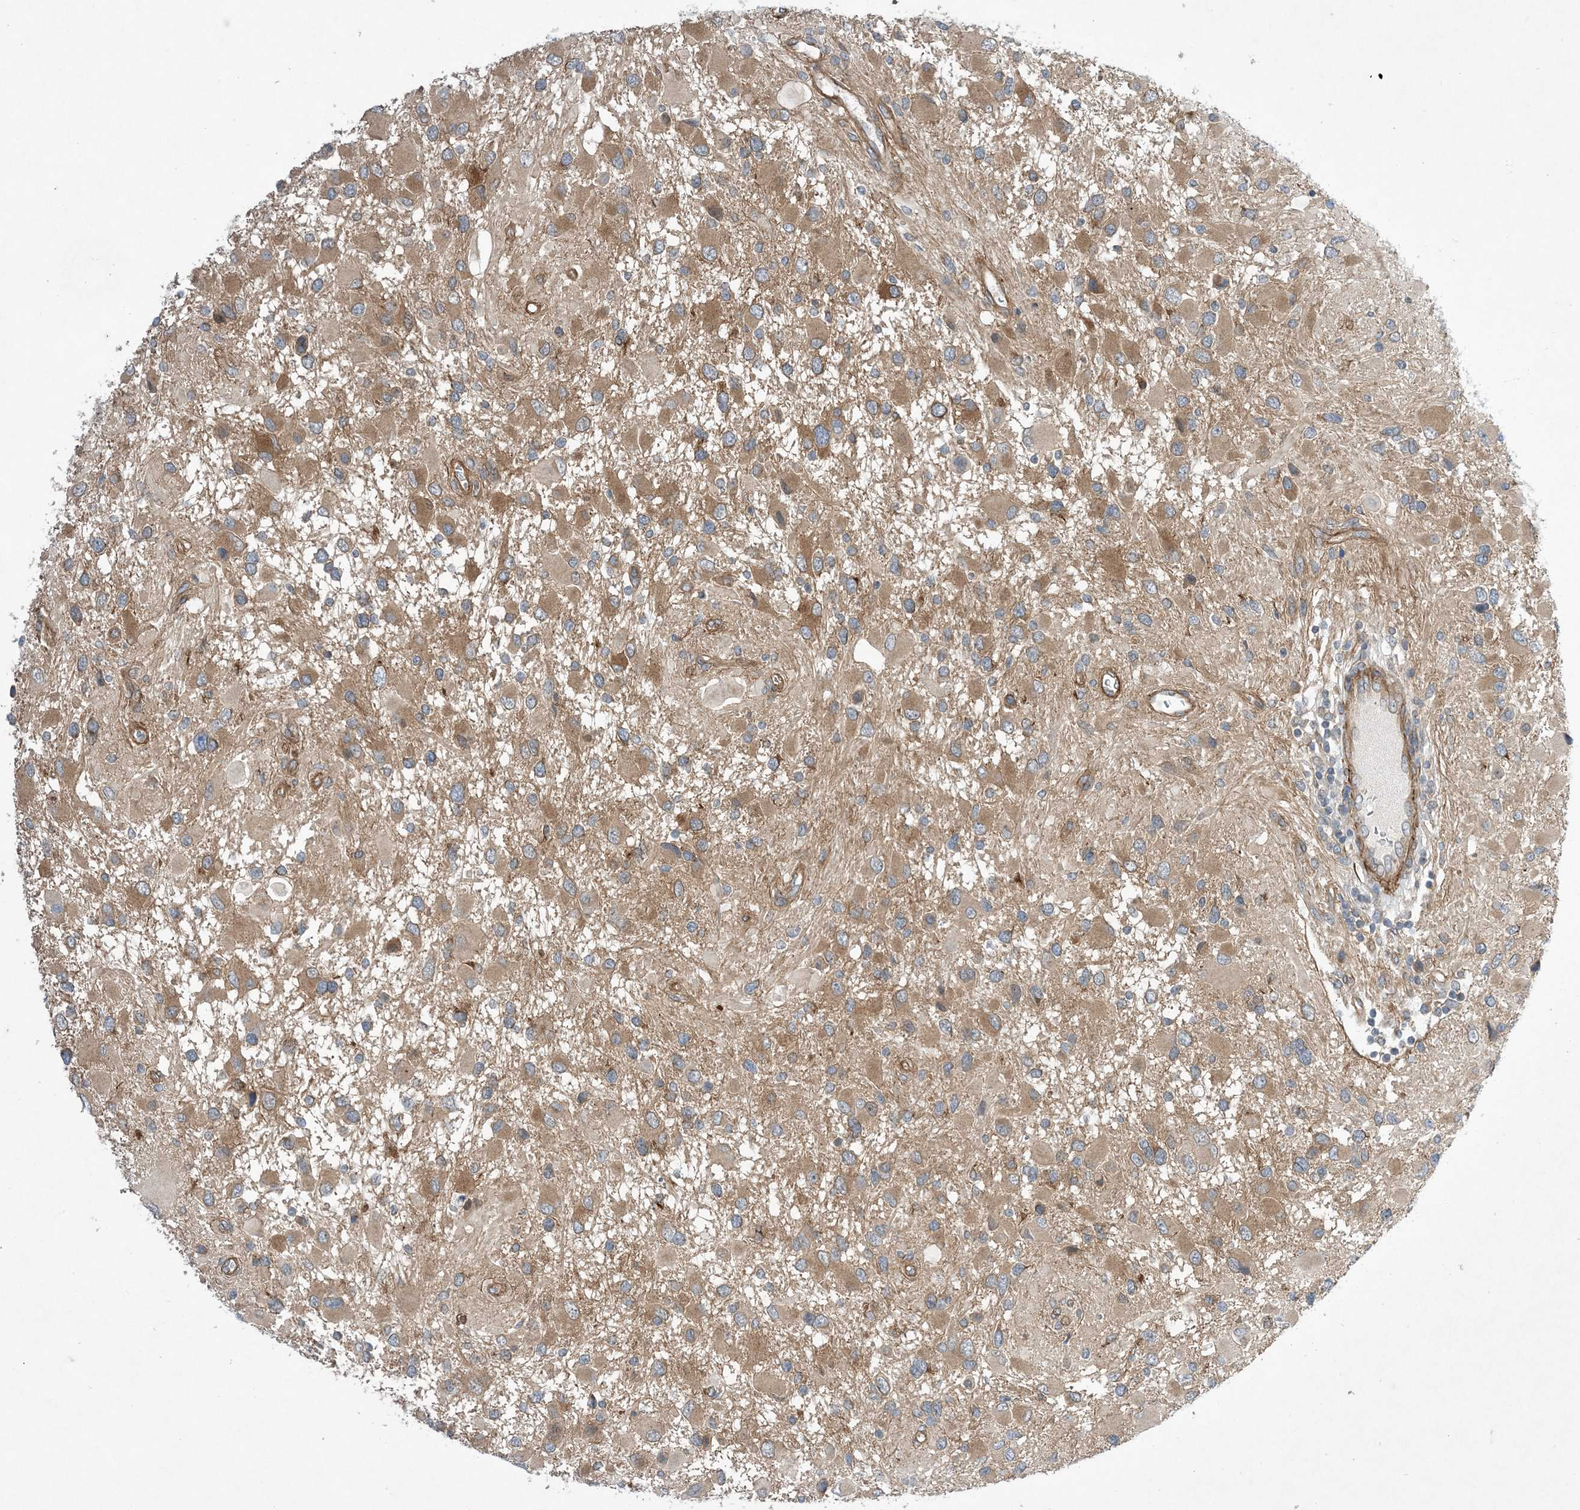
{"staining": {"intensity": "moderate", "quantity": ">75%", "location": "cytoplasmic/membranous"}, "tissue": "glioma", "cell_type": "Tumor cells", "image_type": "cancer", "snomed": [{"axis": "morphology", "description": "Glioma, malignant, High grade"}, {"axis": "topography", "description": "Brain"}], "caption": "This histopathology image demonstrates immunohistochemistry (IHC) staining of human malignant high-grade glioma, with medium moderate cytoplasmic/membranous positivity in about >75% of tumor cells.", "gene": "EHBP1", "patient": {"sex": "male", "age": 53}}